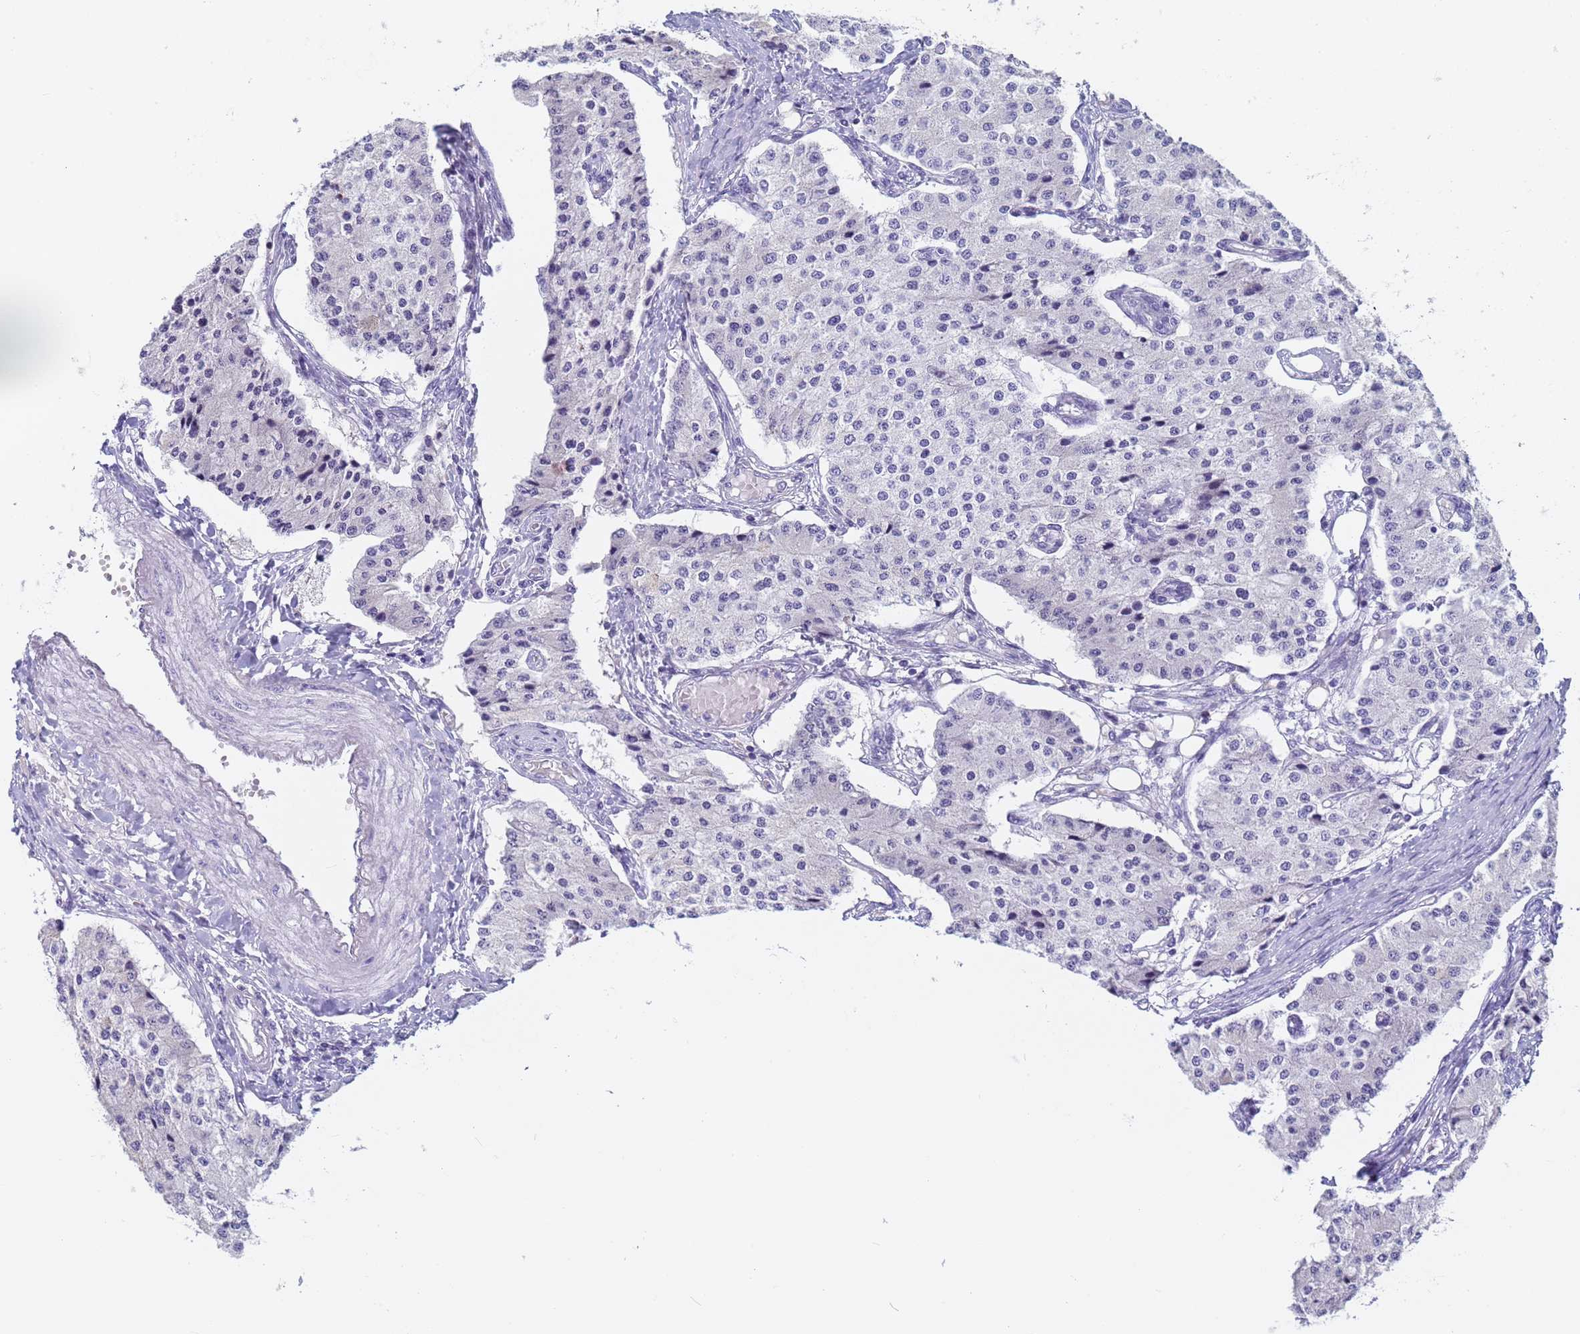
{"staining": {"intensity": "negative", "quantity": "none", "location": "none"}, "tissue": "carcinoid", "cell_type": "Tumor cells", "image_type": "cancer", "snomed": [{"axis": "morphology", "description": "Carcinoid, malignant, NOS"}, {"axis": "topography", "description": "Colon"}], "caption": "Image shows no significant protein expression in tumor cells of carcinoid. (DAB immunohistochemistry (IHC), high magnification).", "gene": "VWA3A", "patient": {"sex": "female", "age": 52}}